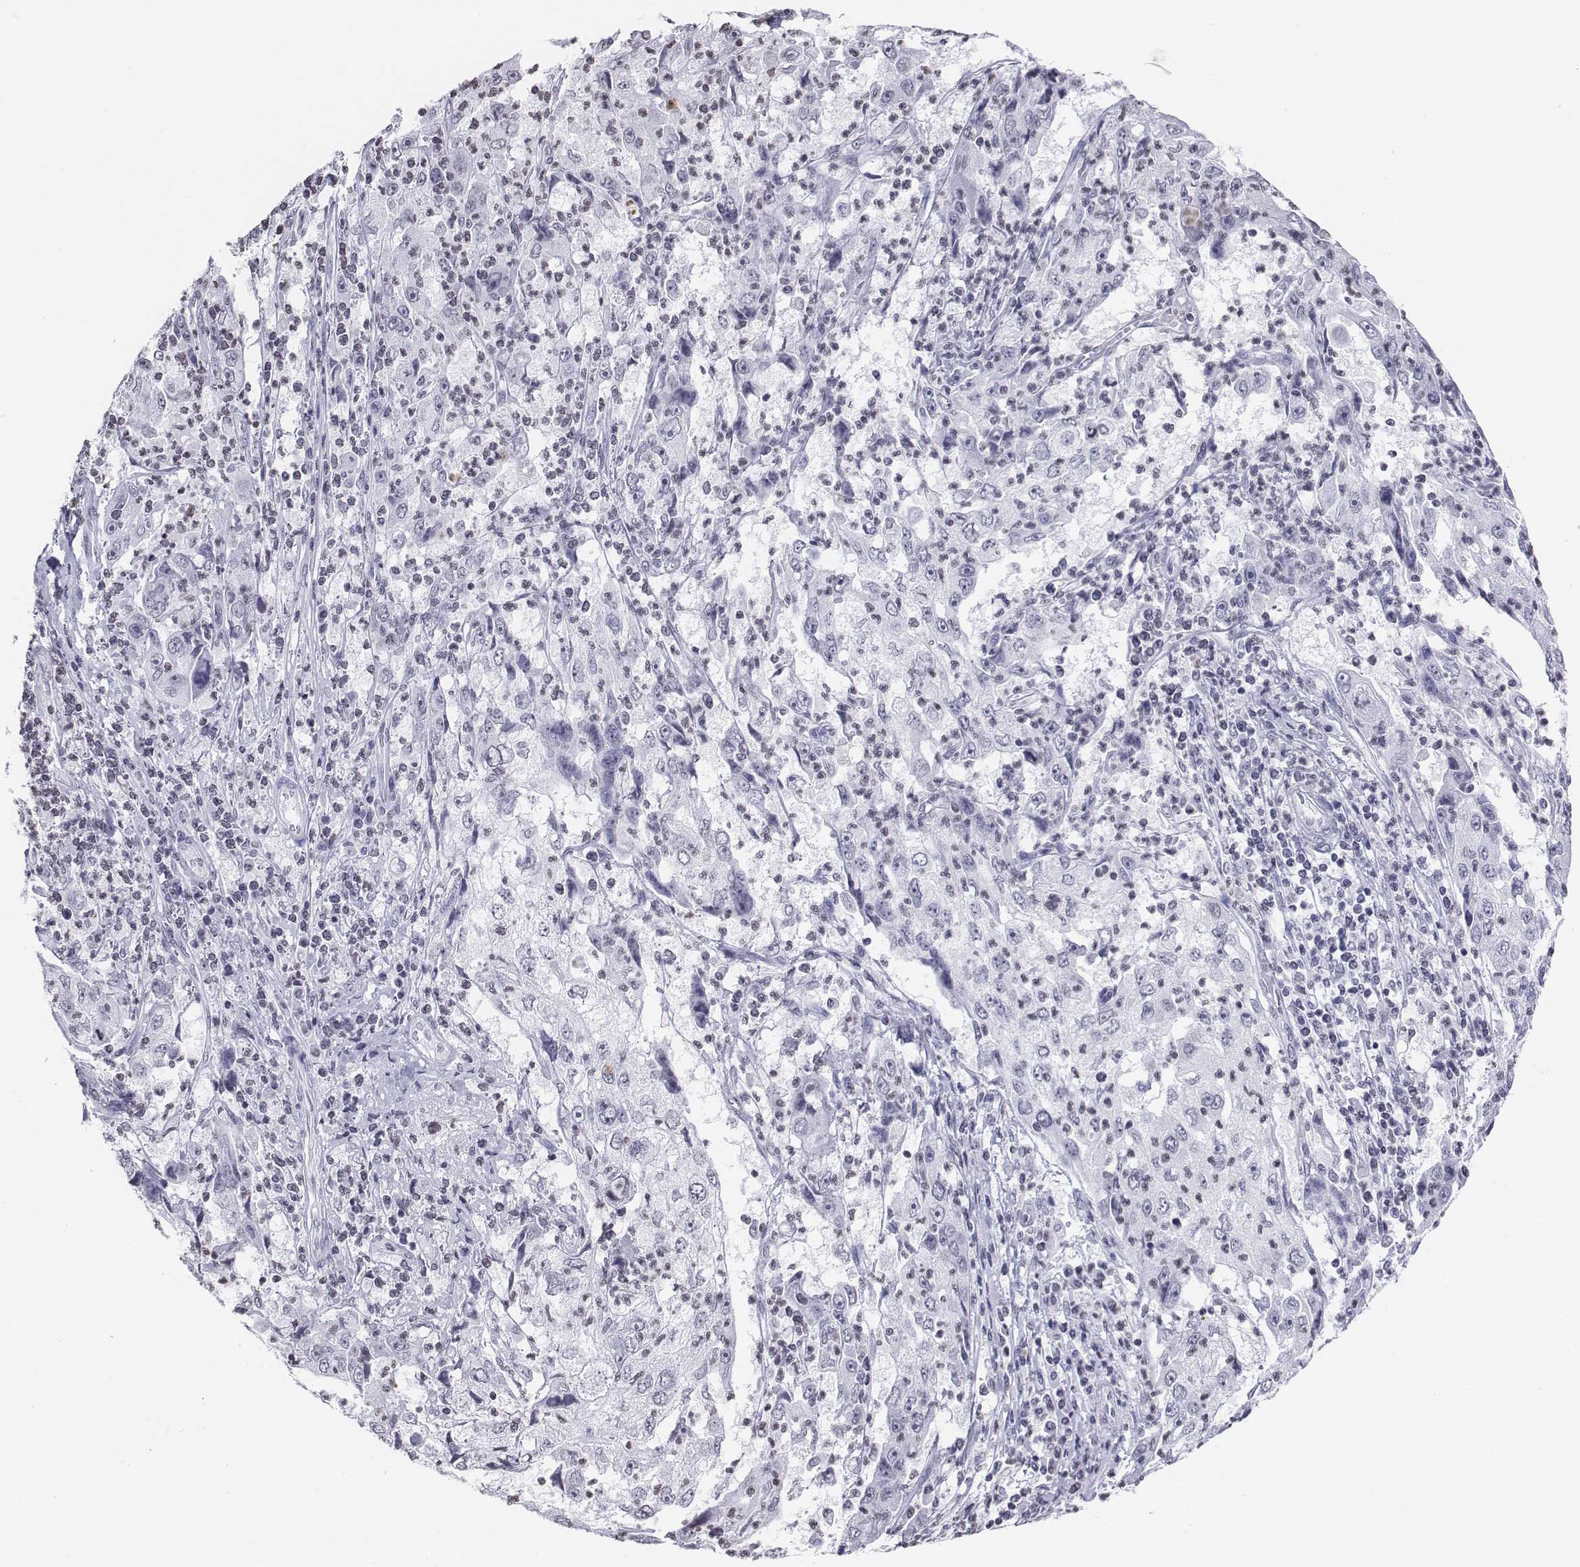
{"staining": {"intensity": "negative", "quantity": "none", "location": "none"}, "tissue": "cervical cancer", "cell_type": "Tumor cells", "image_type": "cancer", "snomed": [{"axis": "morphology", "description": "Squamous cell carcinoma, NOS"}, {"axis": "topography", "description": "Cervix"}], "caption": "This is a photomicrograph of immunohistochemistry (IHC) staining of squamous cell carcinoma (cervical), which shows no positivity in tumor cells.", "gene": "BARHL1", "patient": {"sex": "female", "age": 36}}